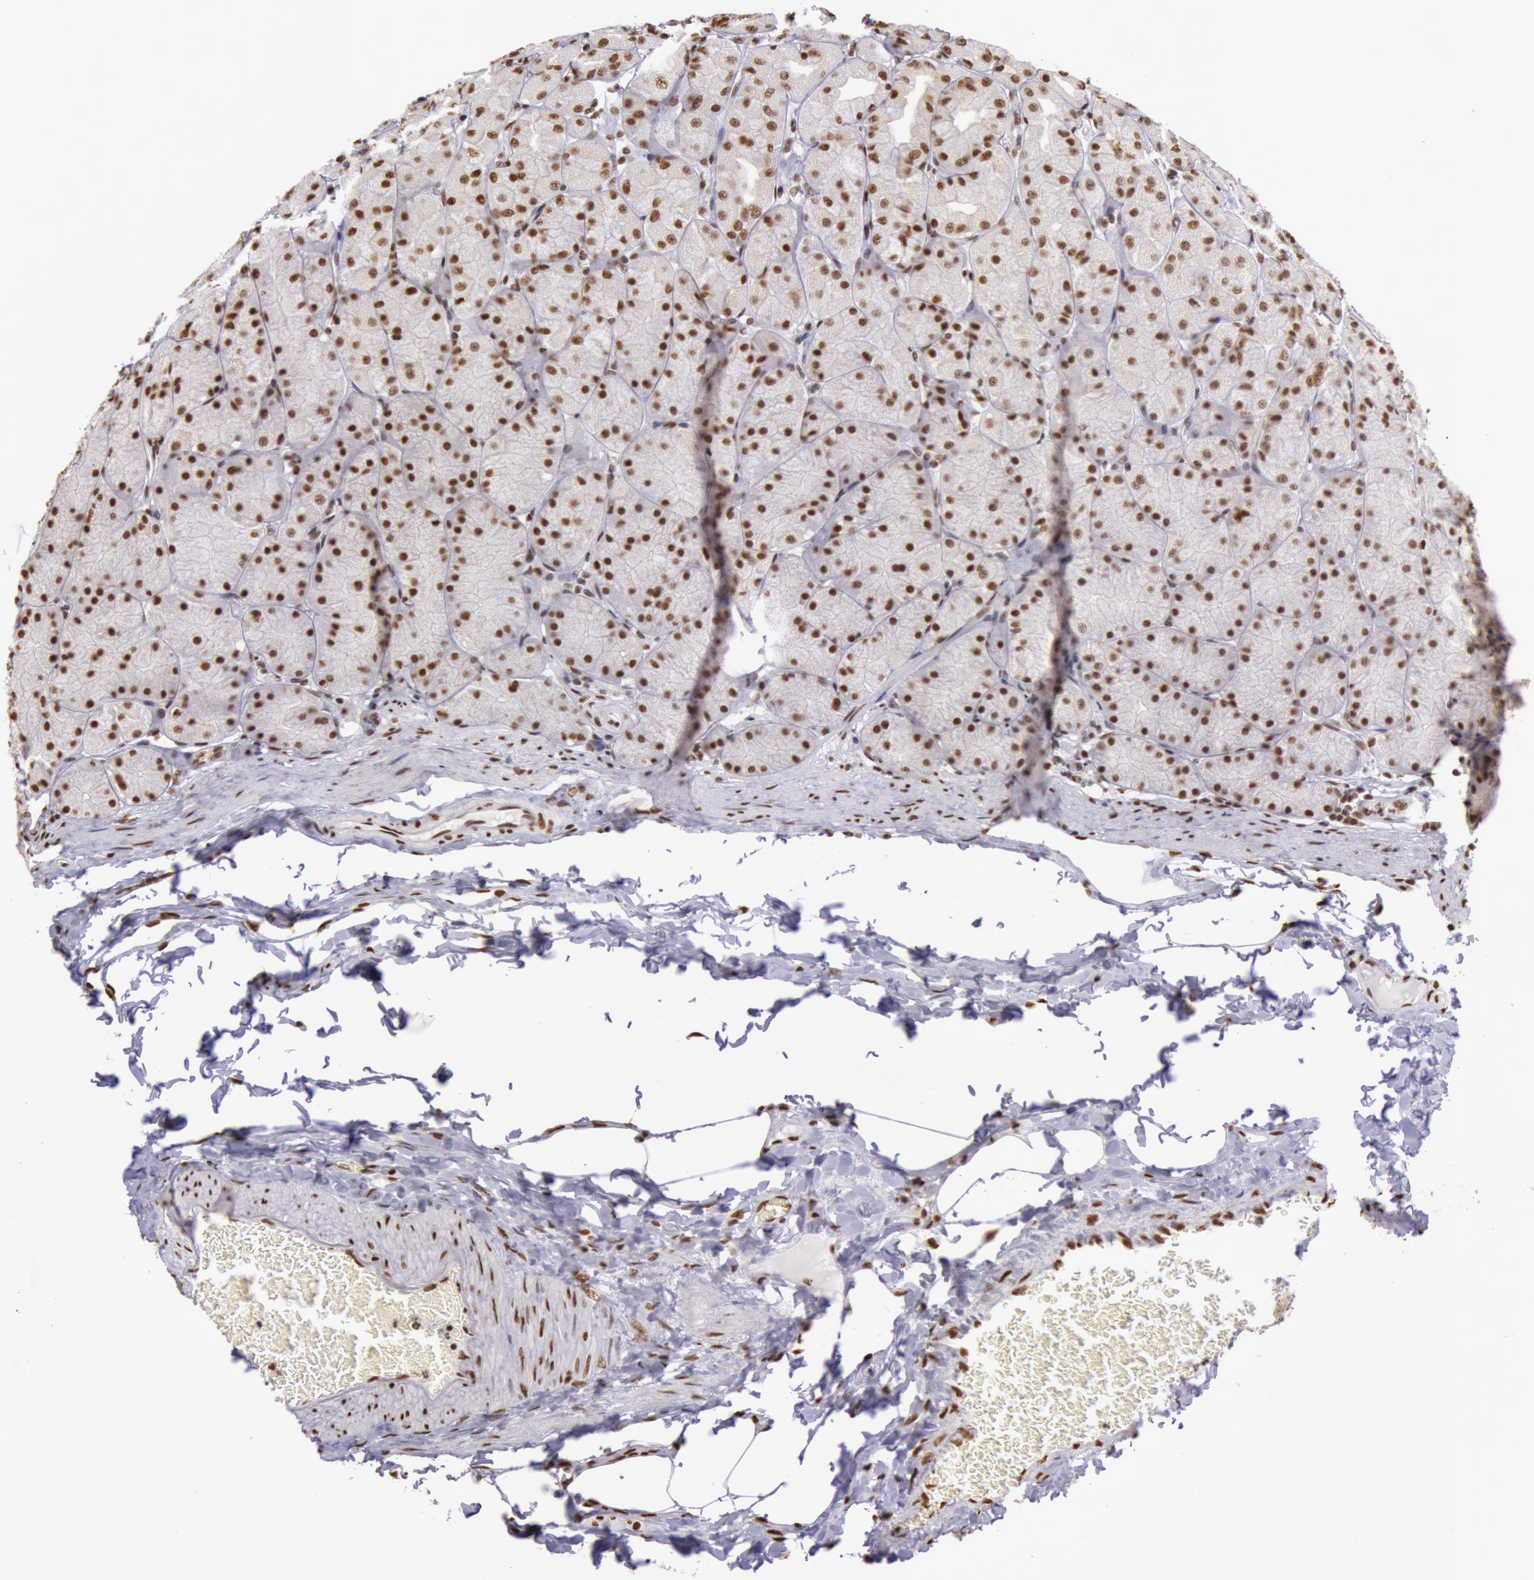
{"staining": {"intensity": "strong", "quantity": ">75%", "location": "nuclear"}, "tissue": "stomach", "cell_type": "Glandular cells", "image_type": "normal", "snomed": [{"axis": "morphology", "description": "Normal tissue, NOS"}, {"axis": "topography", "description": "Stomach, upper"}], "caption": "Immunohistochemistry (IHC) histopathology image of normal stomach: stomach stained using immunohistochemistry demonstrates high levels of strong protein expression localized specifically in the nuclear of glandular cells, appearing as a nuclear brown color.", "gene": "HNRNPH1", "patient": {"sex": "female", "age": 56}}